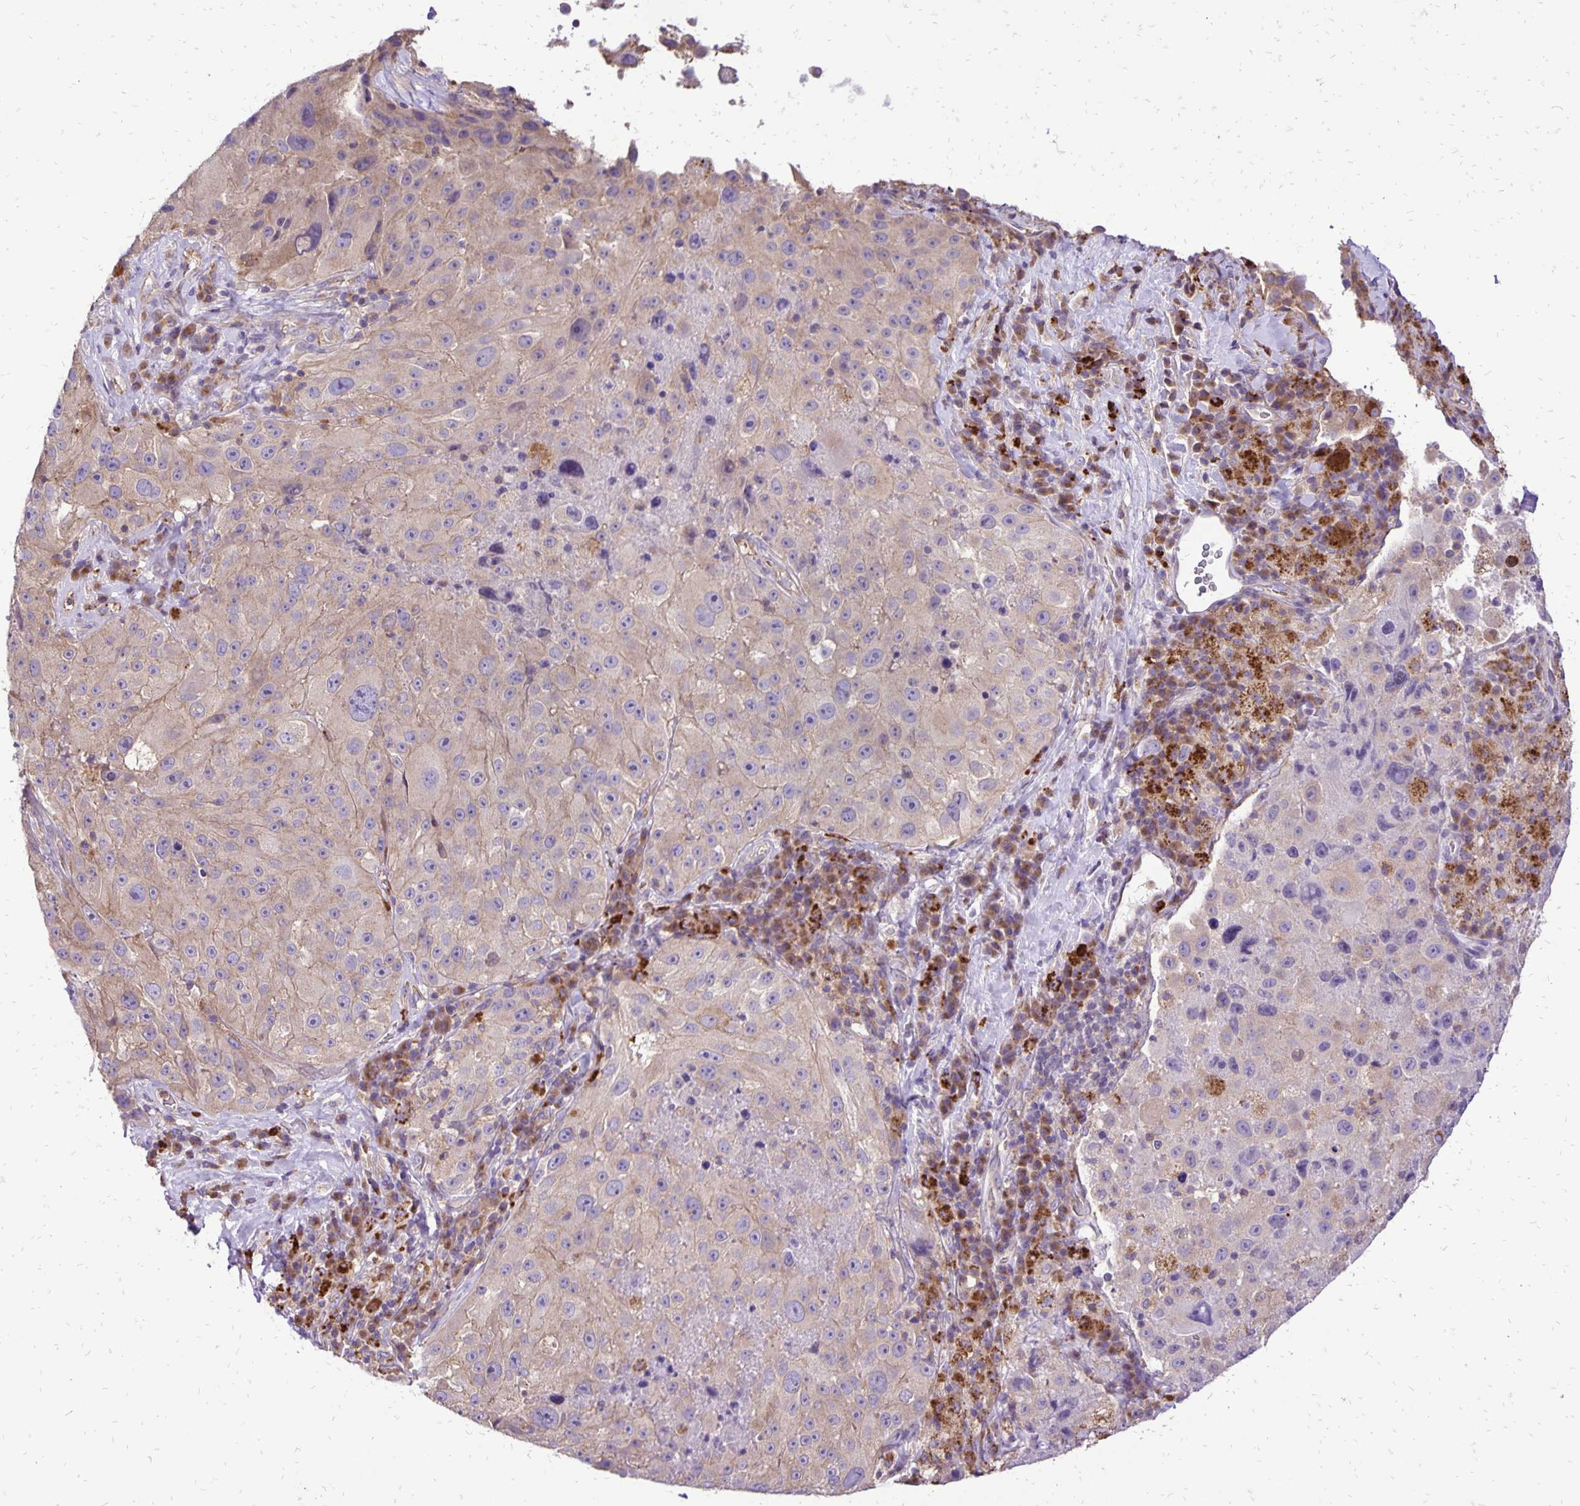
{"staining": {"intensity": "weak", "quantity": "<25%", "location": "cytoplasmic/membranous"}, "tissue": "melanoma", "cell_type": "Tumor cells", "image_type": "cancer", "snomed": [{"axis": "morphology", "description": "Malignant melanoma, Metastatic site"}, {"axis": "topography", "description": "Lymph node"}], "caption": "Melanoma was stained to show a protein in brown. There is no significant expression in tumor cells.", "gene": "EIF5A", "patient": {"sex": "male", "age": 62}}